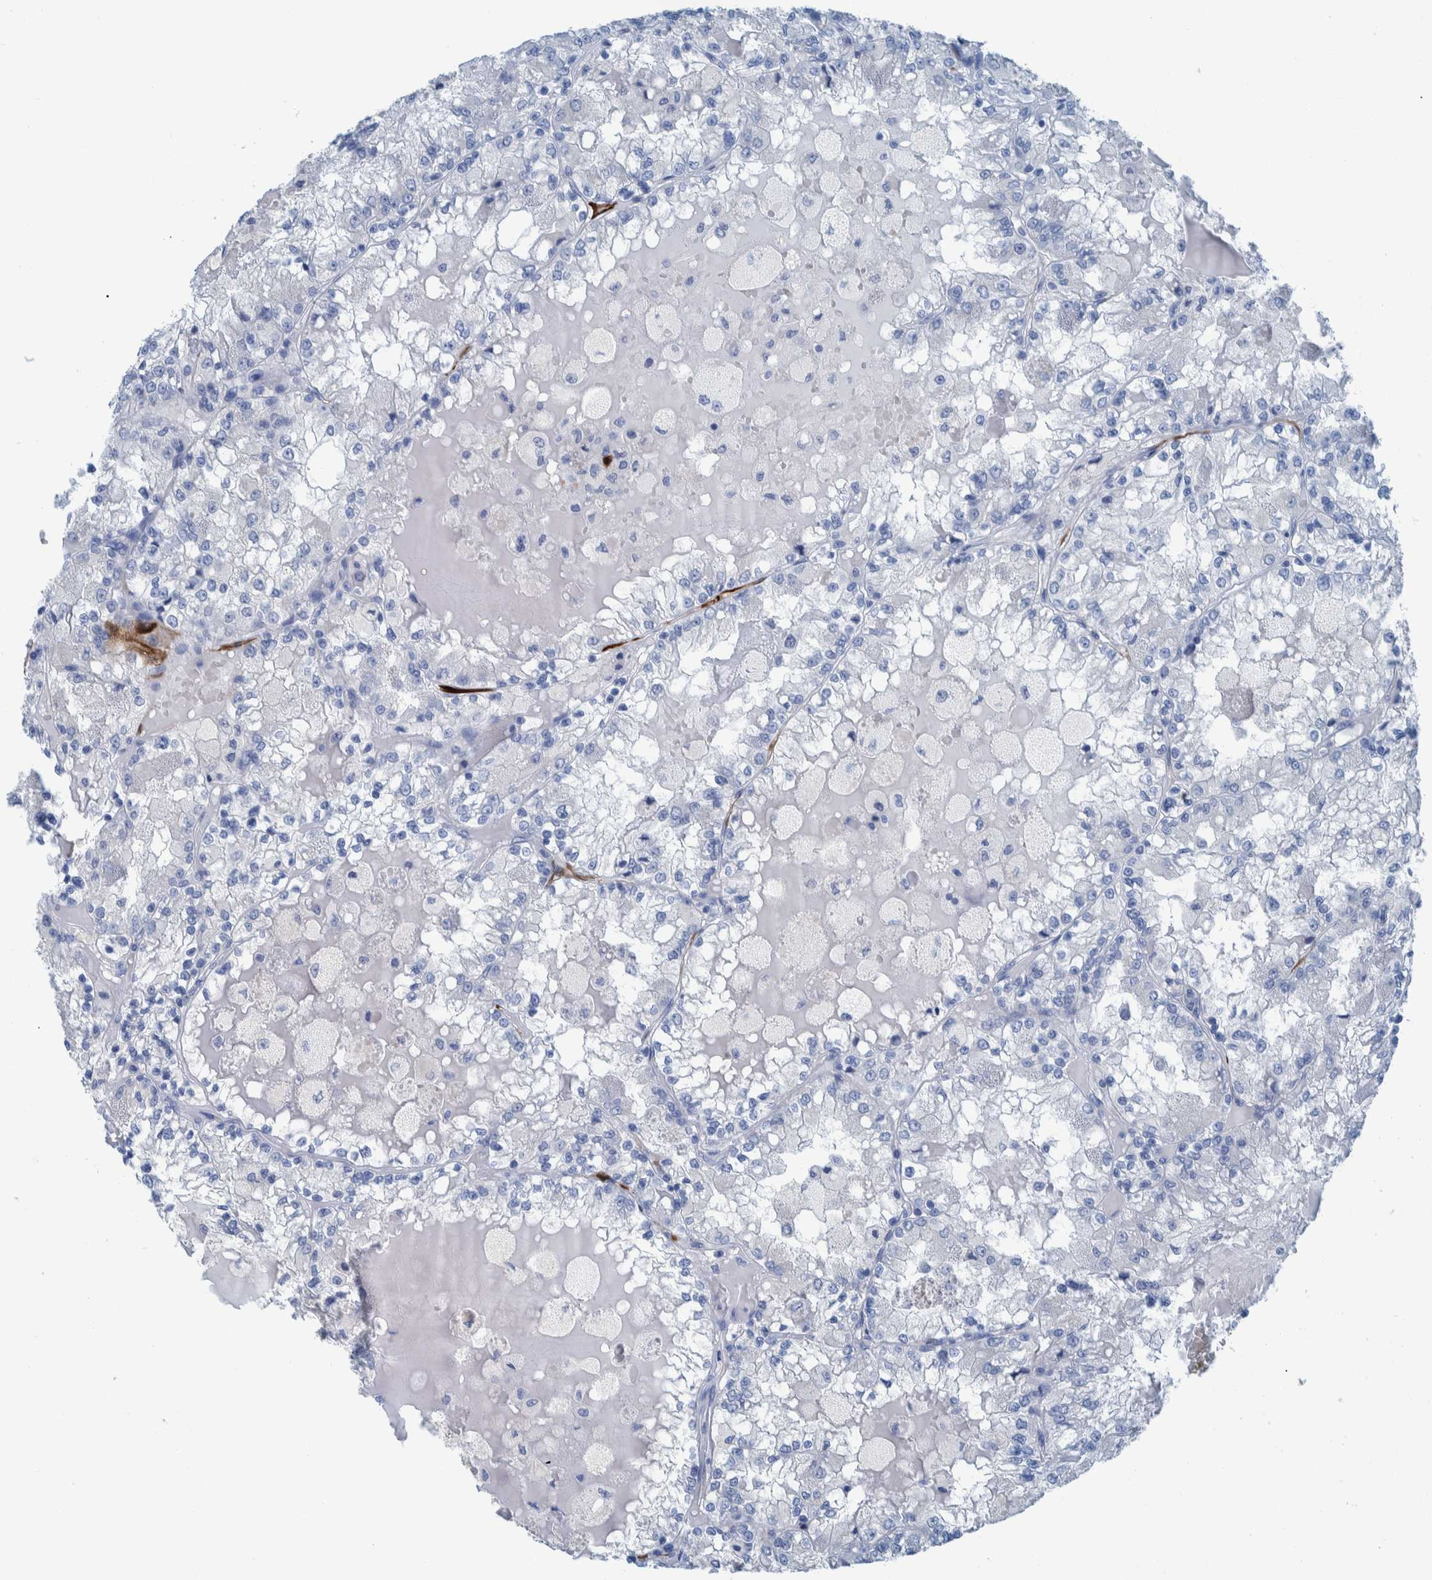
{"staining": {"intensity": "negative", "quantity": "none", "location": "none"}, "tissue": "renal cancer", "cell_type": "Tumor cells", "image_type": "cancer", "snomed": [{"axis": "morphology", "description": "Adenocarcinoma, NOS"}, {"axis": "topography", "description": "Kidney"}], "caption": "High magnification brightfield microscopy of renal cancer (adenocarcinoma) stained with DAB (3,3'-diaminobenzidine) (brown) and counterstained with hematoxylin (blue): tumor cells show no significant expression.", "gene": "IDO1", "patient": {"sex": "female", "age": 56}}